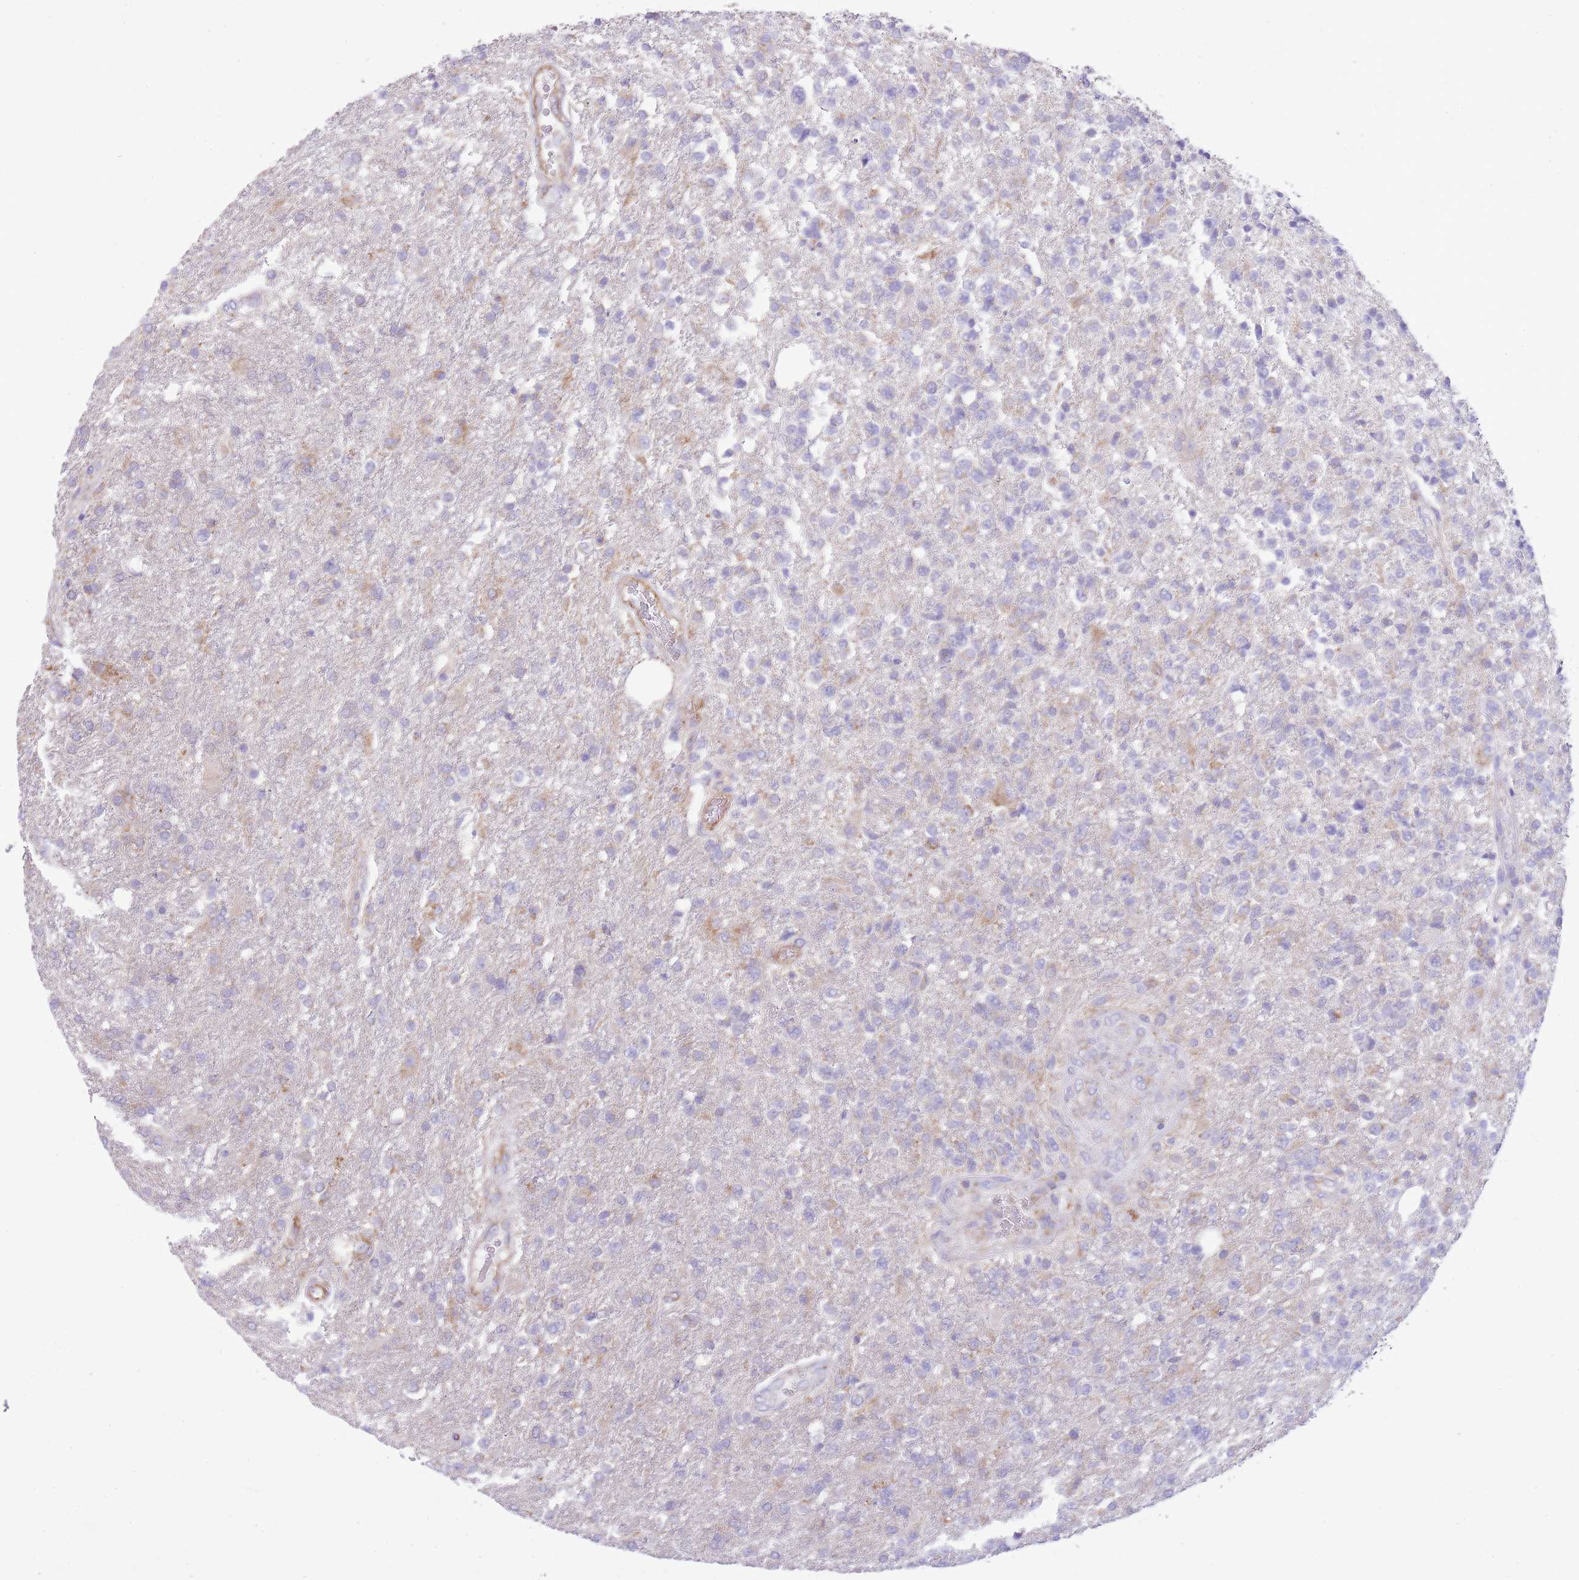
{"staining": {"intensity": "negative", "quantity": "none", "location": "none"}, "tissue": "glioma", "cell_type": "Tumor cells", "image_type": "cancer", "snomed": [{"axis": "morphology", "description": "Glioma, malignant, High grade"}, {"axis": "topography", "description": "Brain"}], "caption": "An immunohistochemistry histopathology image of malignant glioma (high-grade) is shown. There is no staining in tumor cells of malignant glioma (high-grade).", "gene": "OAZ2", "patient": {"sex": "male", "age": 56}}